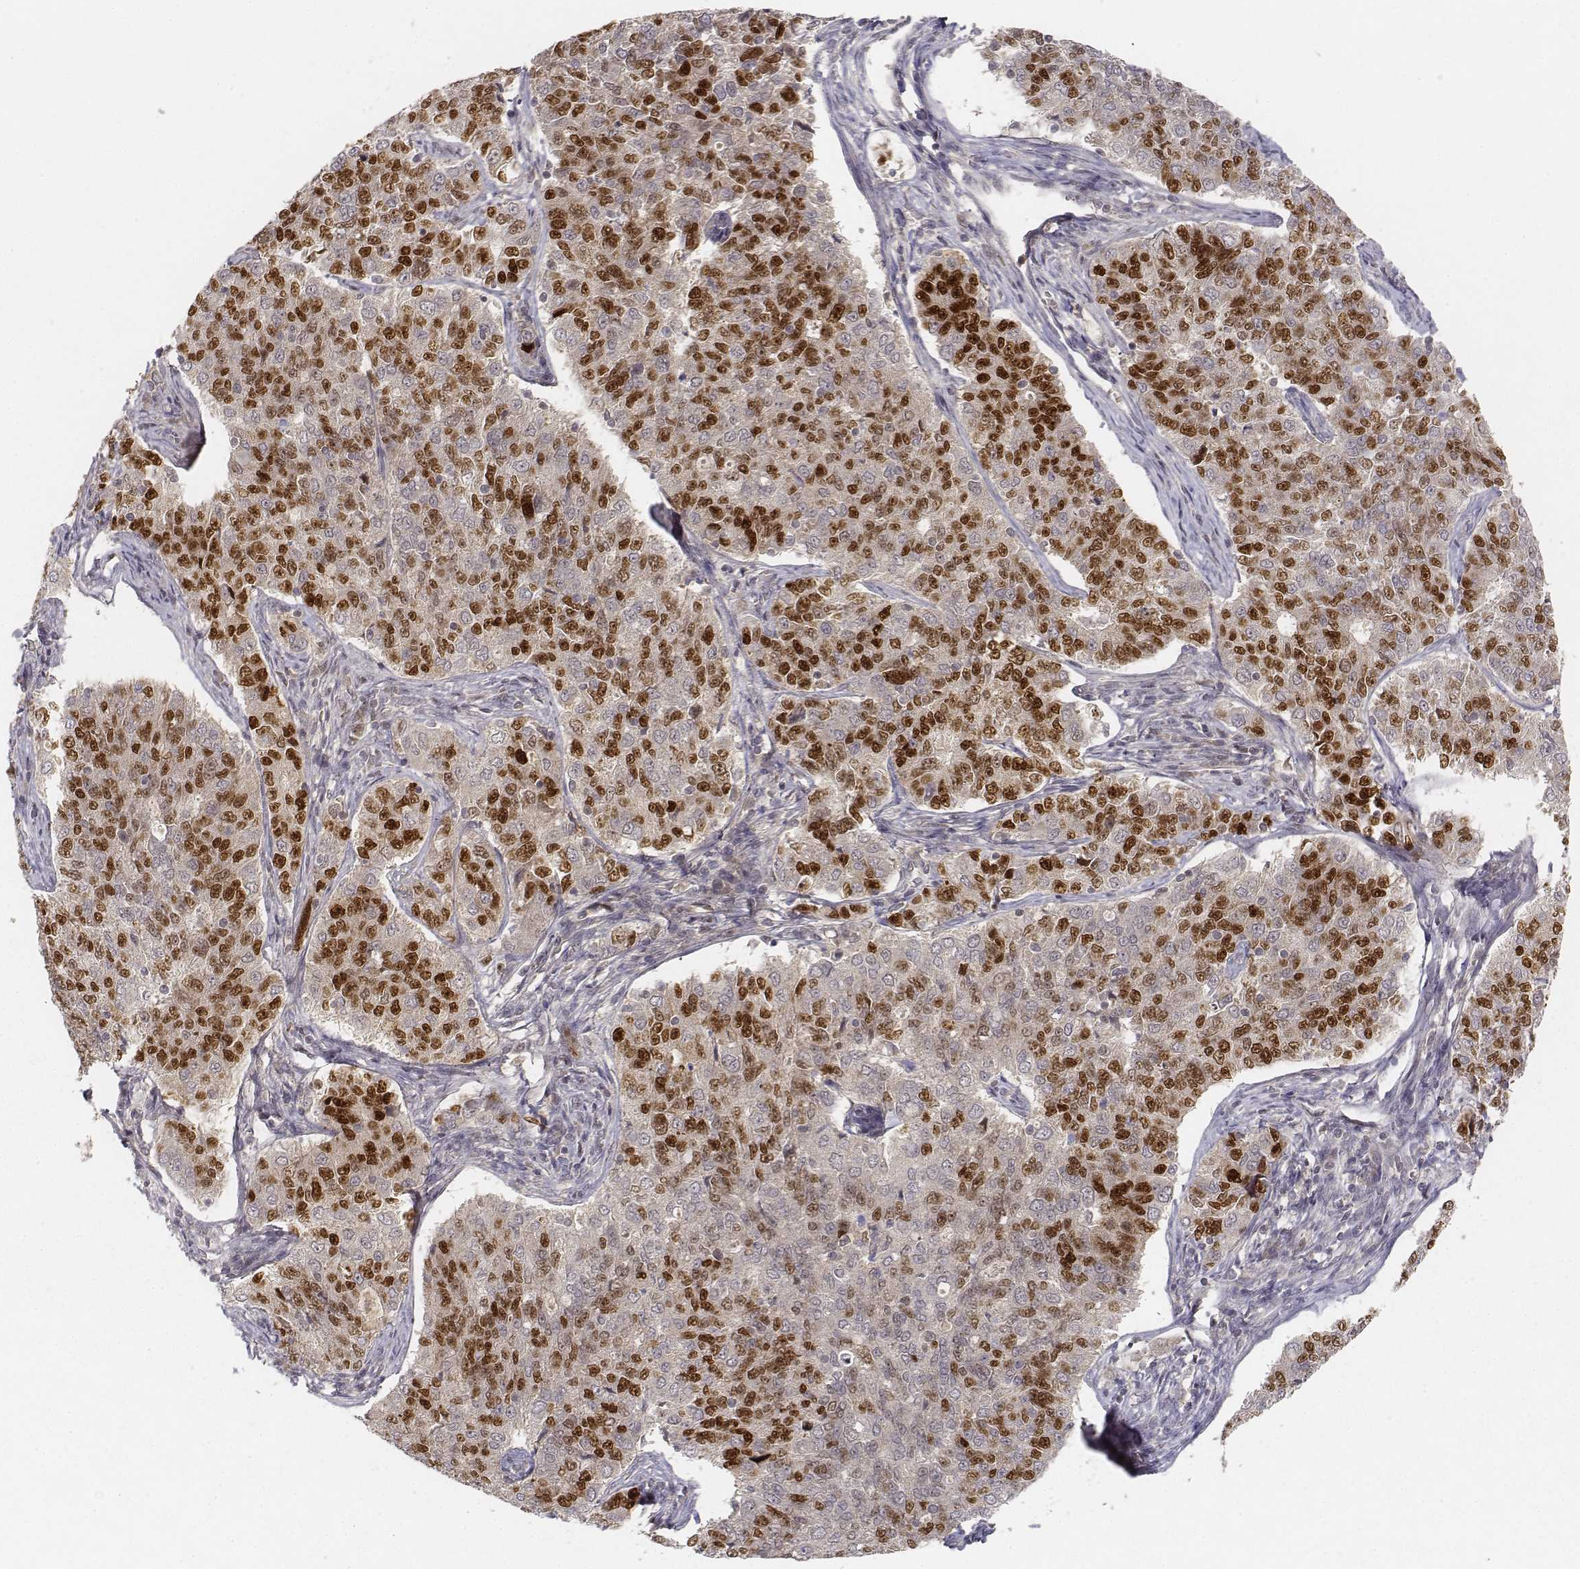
{"staining": {"intensity": "strong", "quantity": ">75%", "location": "nuclear"}, "tissue": "endometrial cancer", "cell_type": "Tumor cells", "image_type": "cancer", "snomed": [{"axis": "morphology", "description": "Adenocarcinoma, NOS"}, {"axis": "topography", "description": "Endometrium"}], "caption": "IHC of adenocarcinoma (endometrial) reveals high levels of strong nuclear positivity in about >75% of tumor cells.", "gene": "FANCD2", "patient": {"sex": "female", "age": 43}}